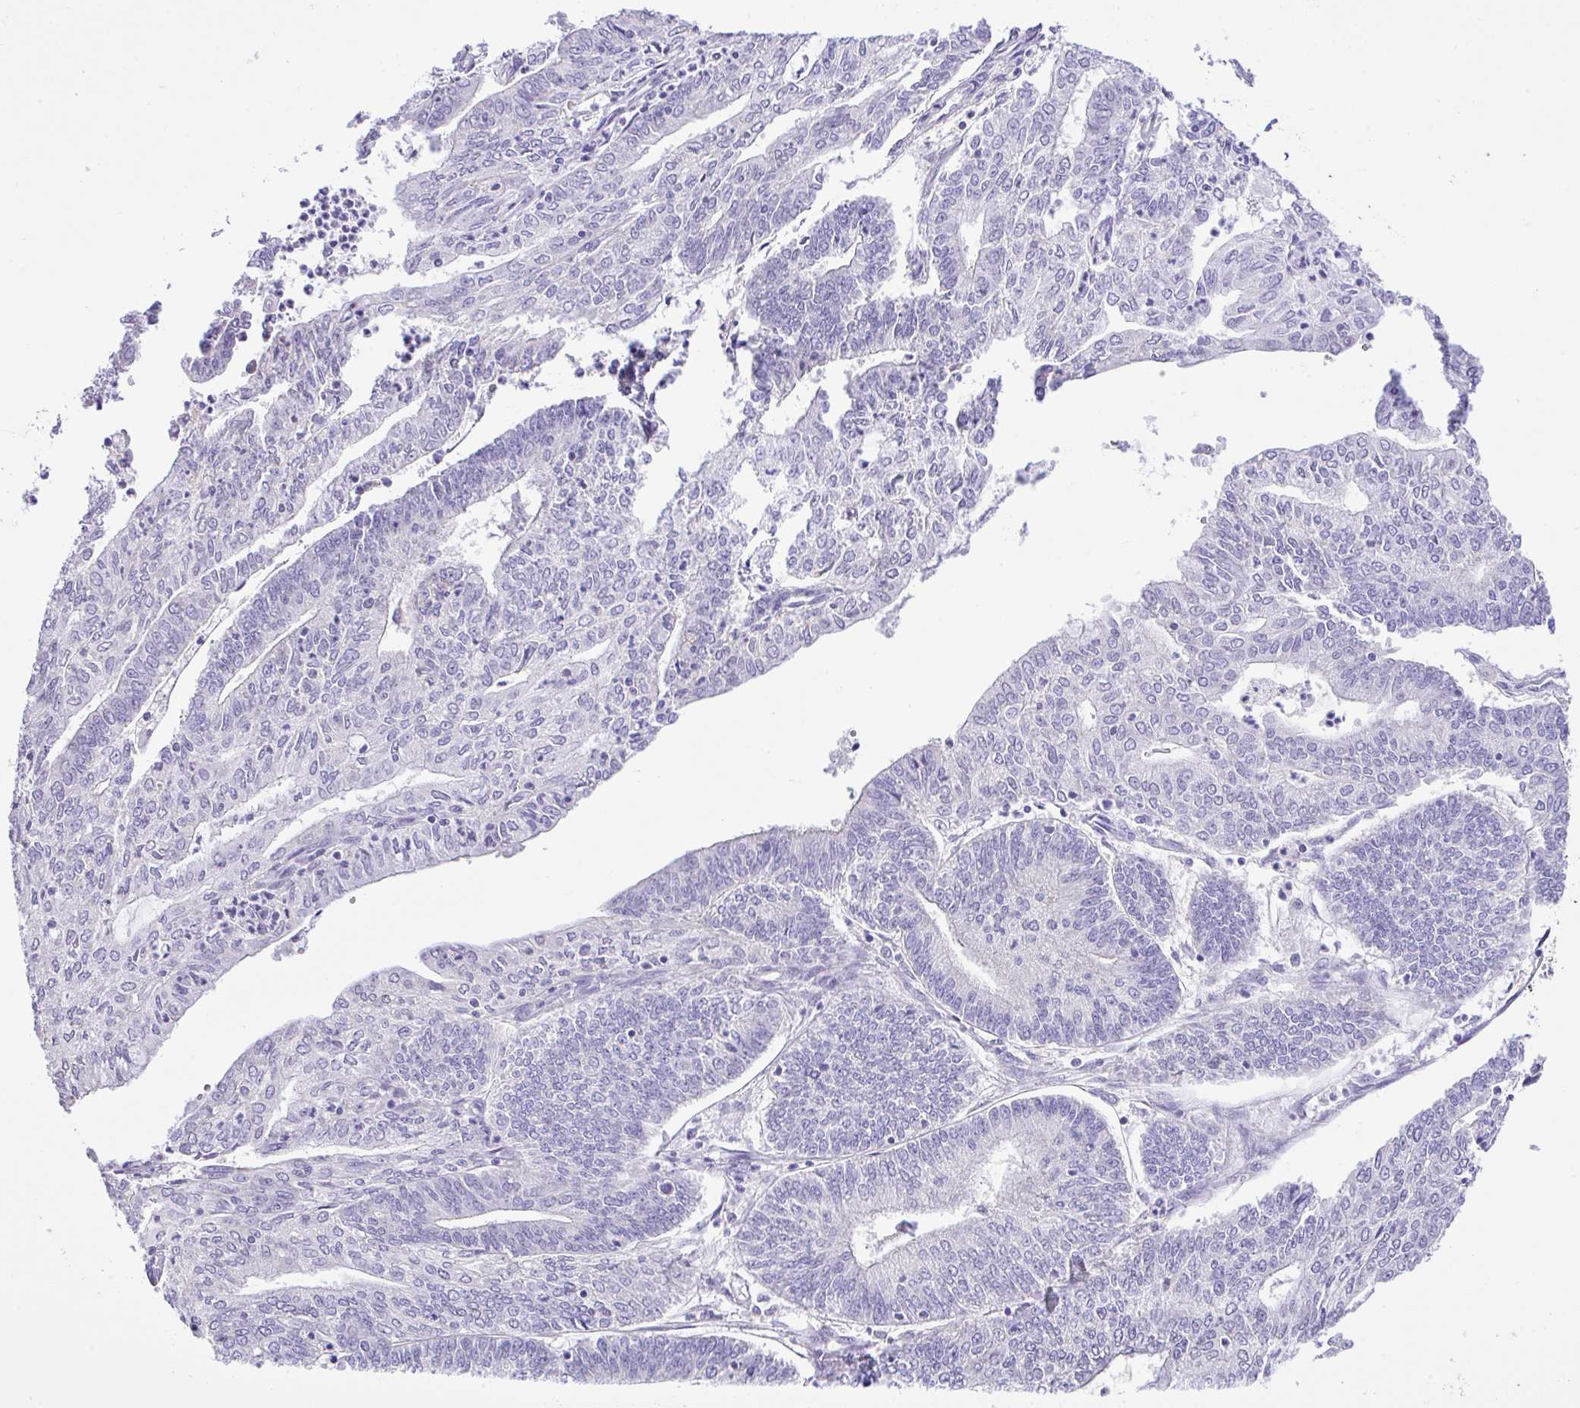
{"staining": {"intensity": "negative", "quantity": "none", "location": "none"}, "tissue": "endometrial cancer", "cell_type": "Tumor cells", "image_type": "cancer", "snomed": [{"axis": "morphology", "description": "Adenocarcinoma, NOS"}, {"axis": "topography", "description": "Endometrium"}], "caption": "High magnification brightfield microscopy of endometrial cancer (adenocarcinoma) stained with DAB (3,3'-diaminobenzidine) (brown) and counterstained with hematoxylin (blue): tumor cells show no significant positivity.", "gene": "CTU1", "patient": {"sex": "female", "age": 61}}